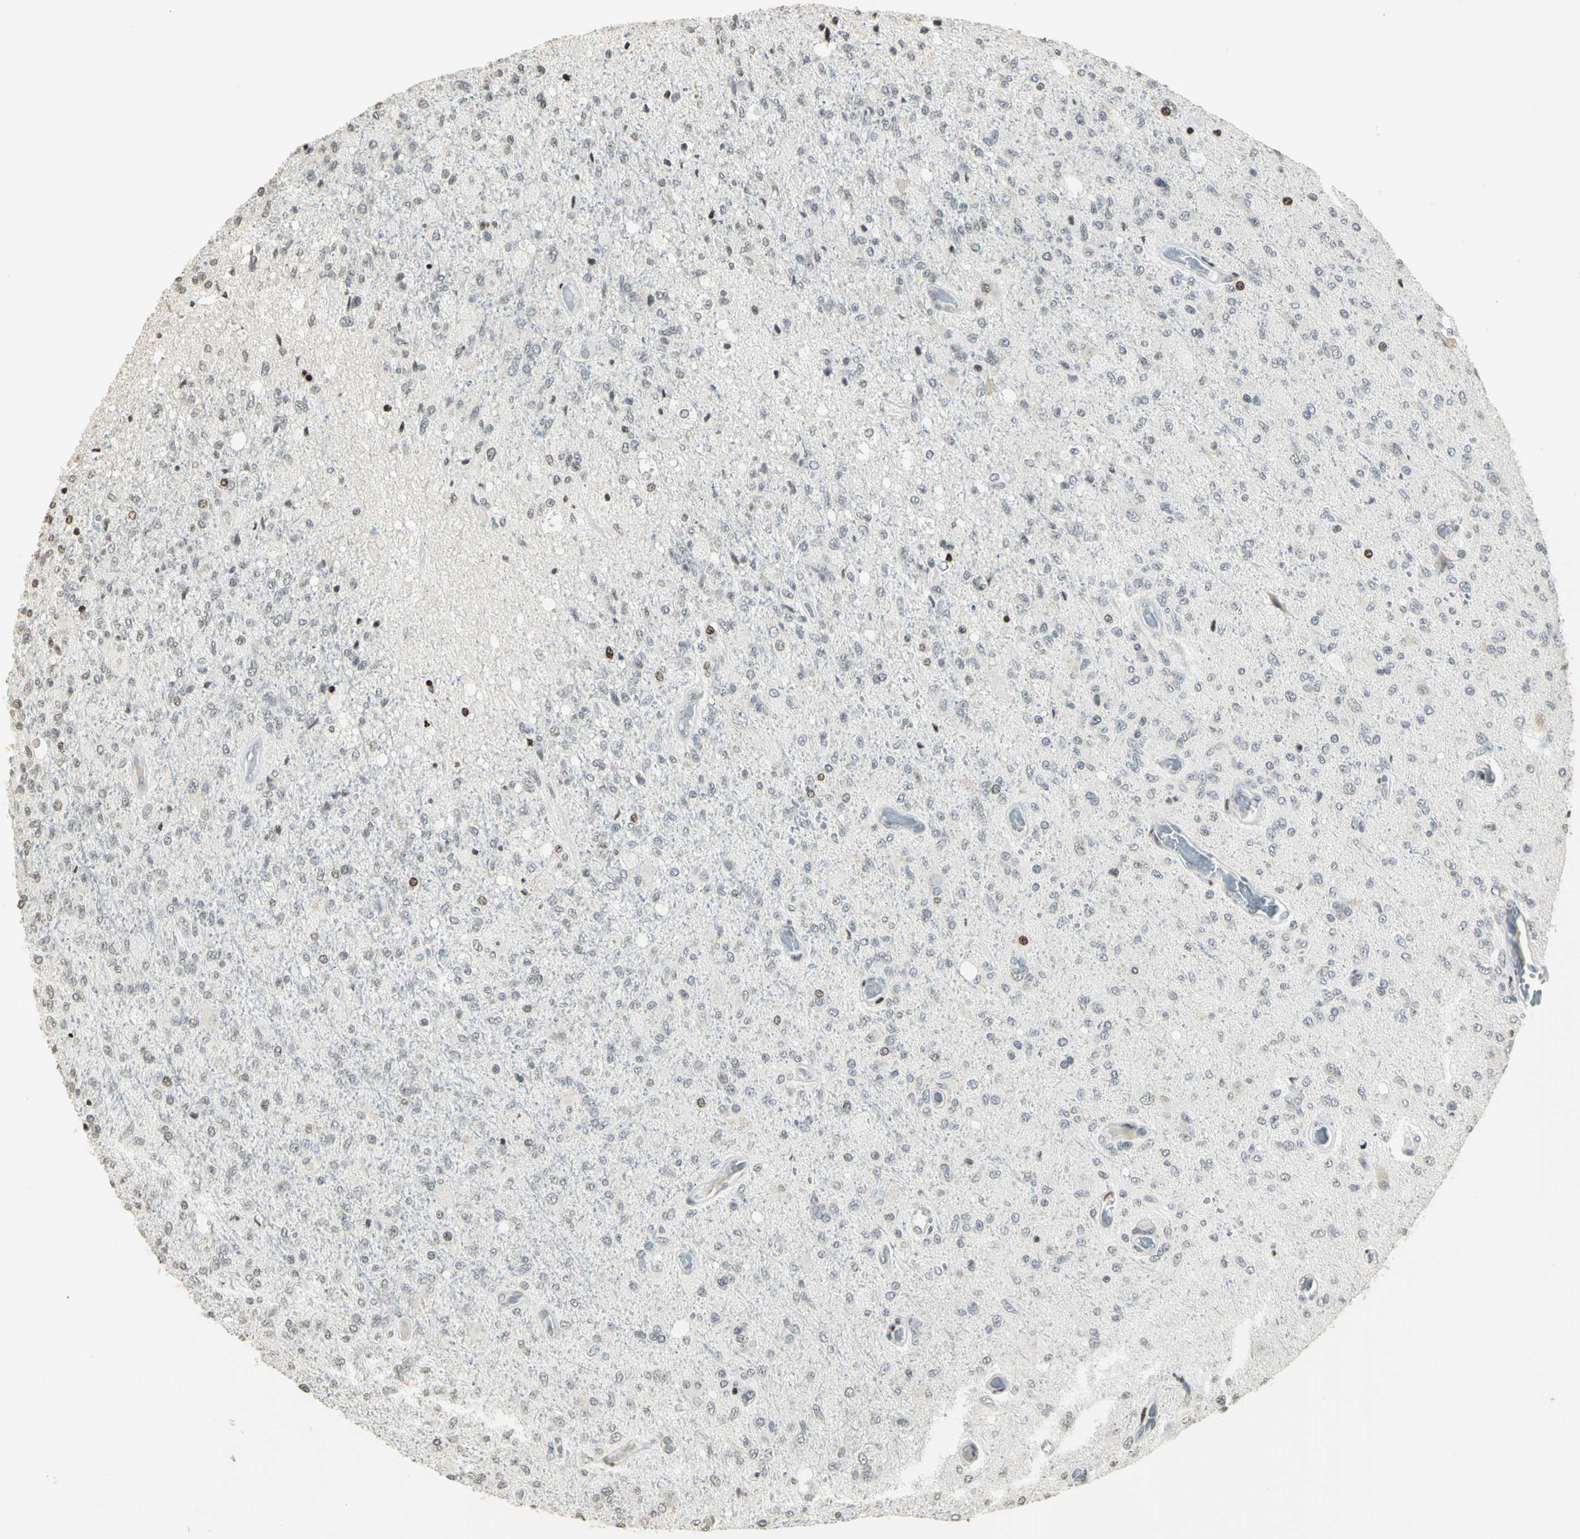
{"staining": {"intensity": "strong", "quantity": "<25%", "location": "nuclear"}, "tissue": "glioma", "cell_type": "Tumor cells", "image_type": "cancer", "snomed": [{"axis": "morphology", "description": "Normal tissue, NOS"}, {"axis": "morphology", "description": "Glioma, malignant, High grade"}, {"axis": "topography", "description": "Cerebral cortex"}], "caption": "Immunohistochemistry (IHC) staining of glioma, which exhibits medium levels of strong nuclear expression in about <25% of tumor cells indicating strong nuclear protein positivity. The staining was performed using DAB (3,3'-diaminobenzidine) (brown) for protein detection and nuclei were counterstained in hematoxylin (blue).", "gene": "KDM1A", "patient": {"sex": "male", "age": 77}}